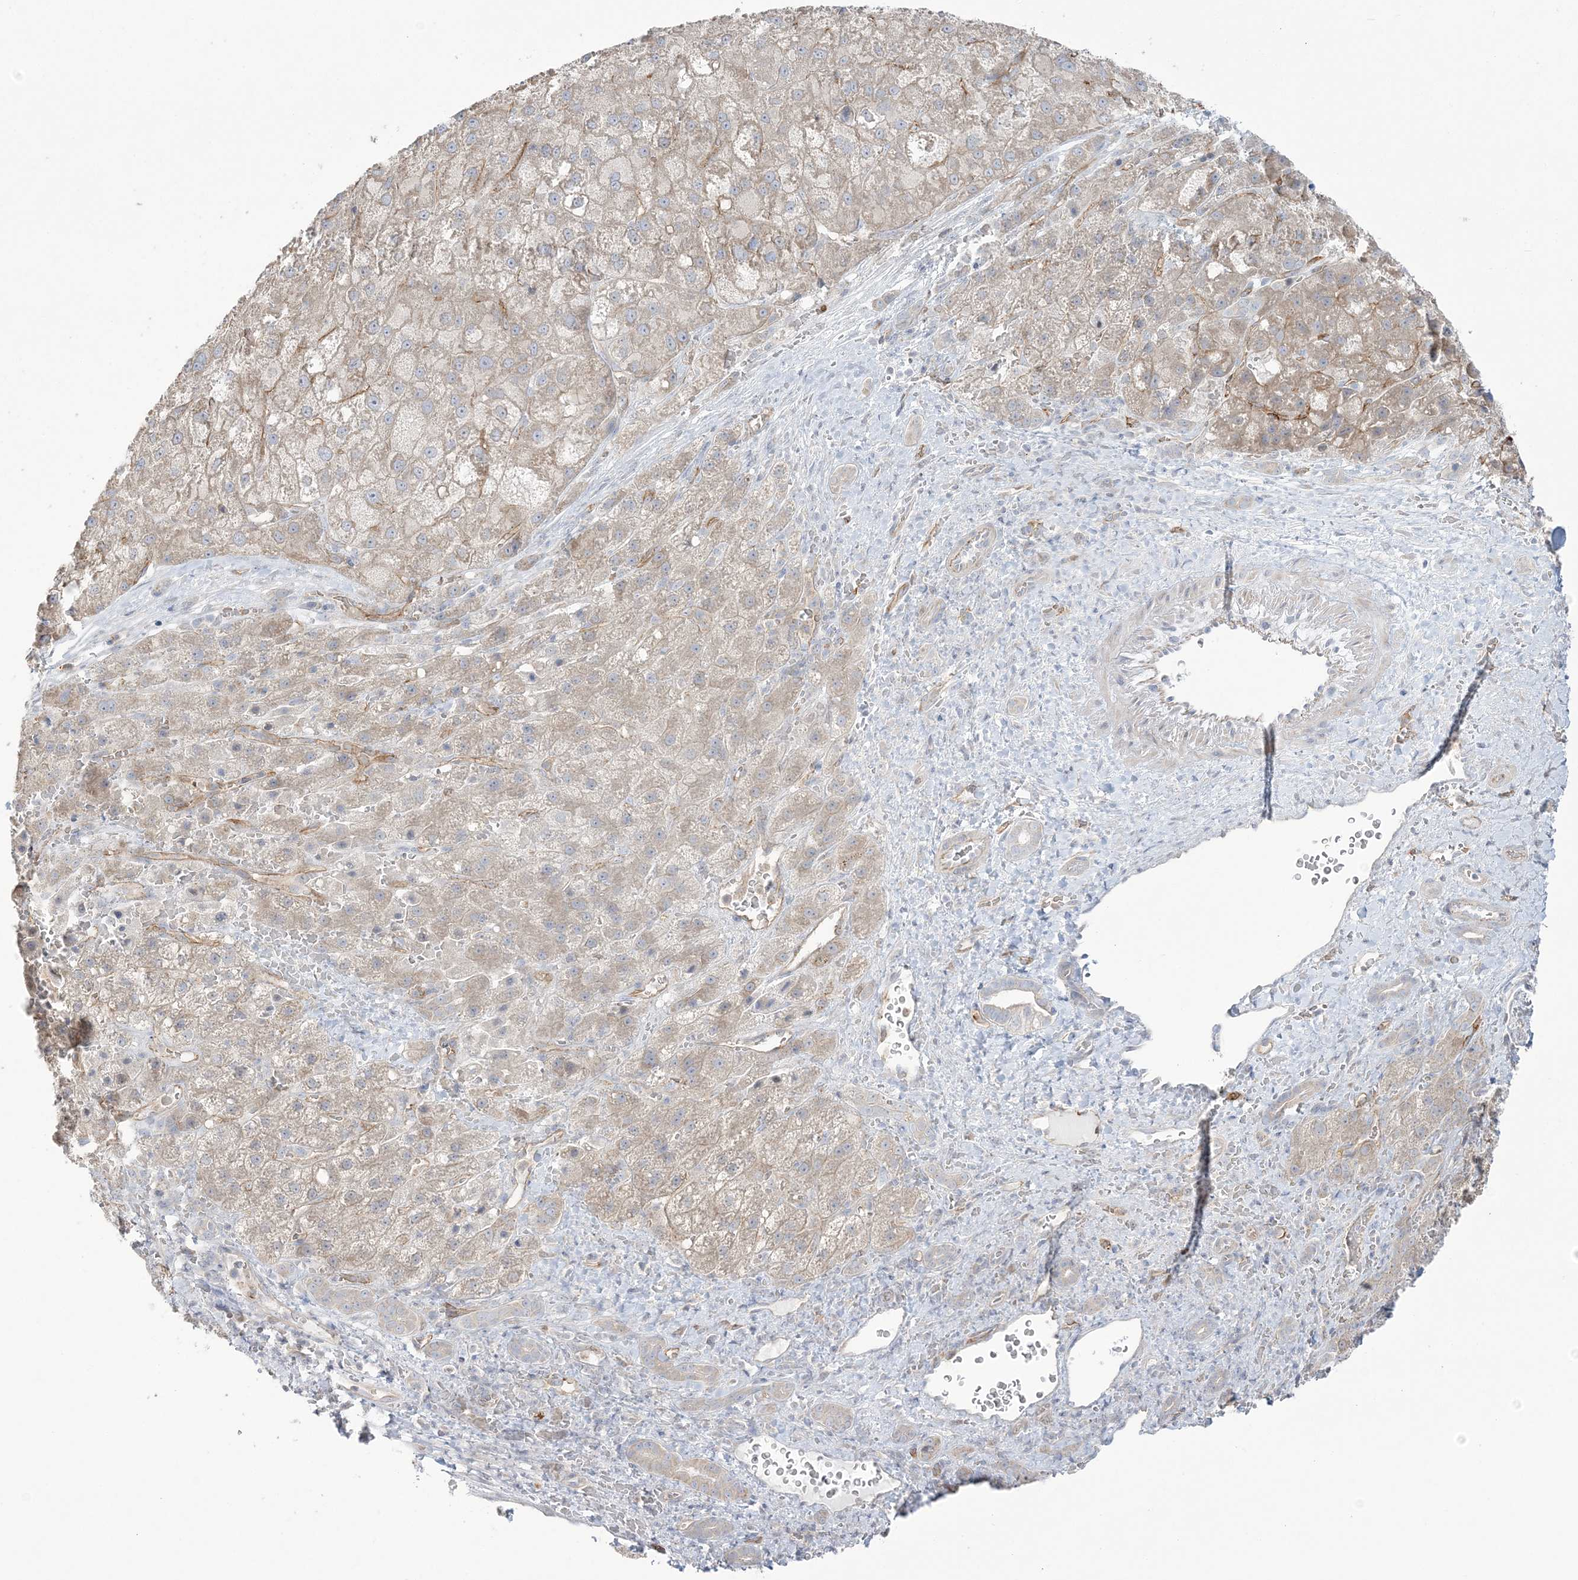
{"staining": {"intensity": "weak", "quantity": ">75%", "location": "cytoplasmic/membranous"}, "tissue": "liver cancer", "cell_type": "Tumor cells", "image_type": "cancer", "snomed": [{"axis": "morphology", "description": "Carcinoma, Hepatocellular, NOS"}, {"axis": "topography", "description": "Liver"}], "caption": "This histopathology image shows immunohistochemistry staining of human liver hepatocellular carcinoma, with low weak cytoplasmic/membranous positivity in about >75% of tumor cells.", "gene": "FARSB", "patient": {"sex": "male", "age": 57}}